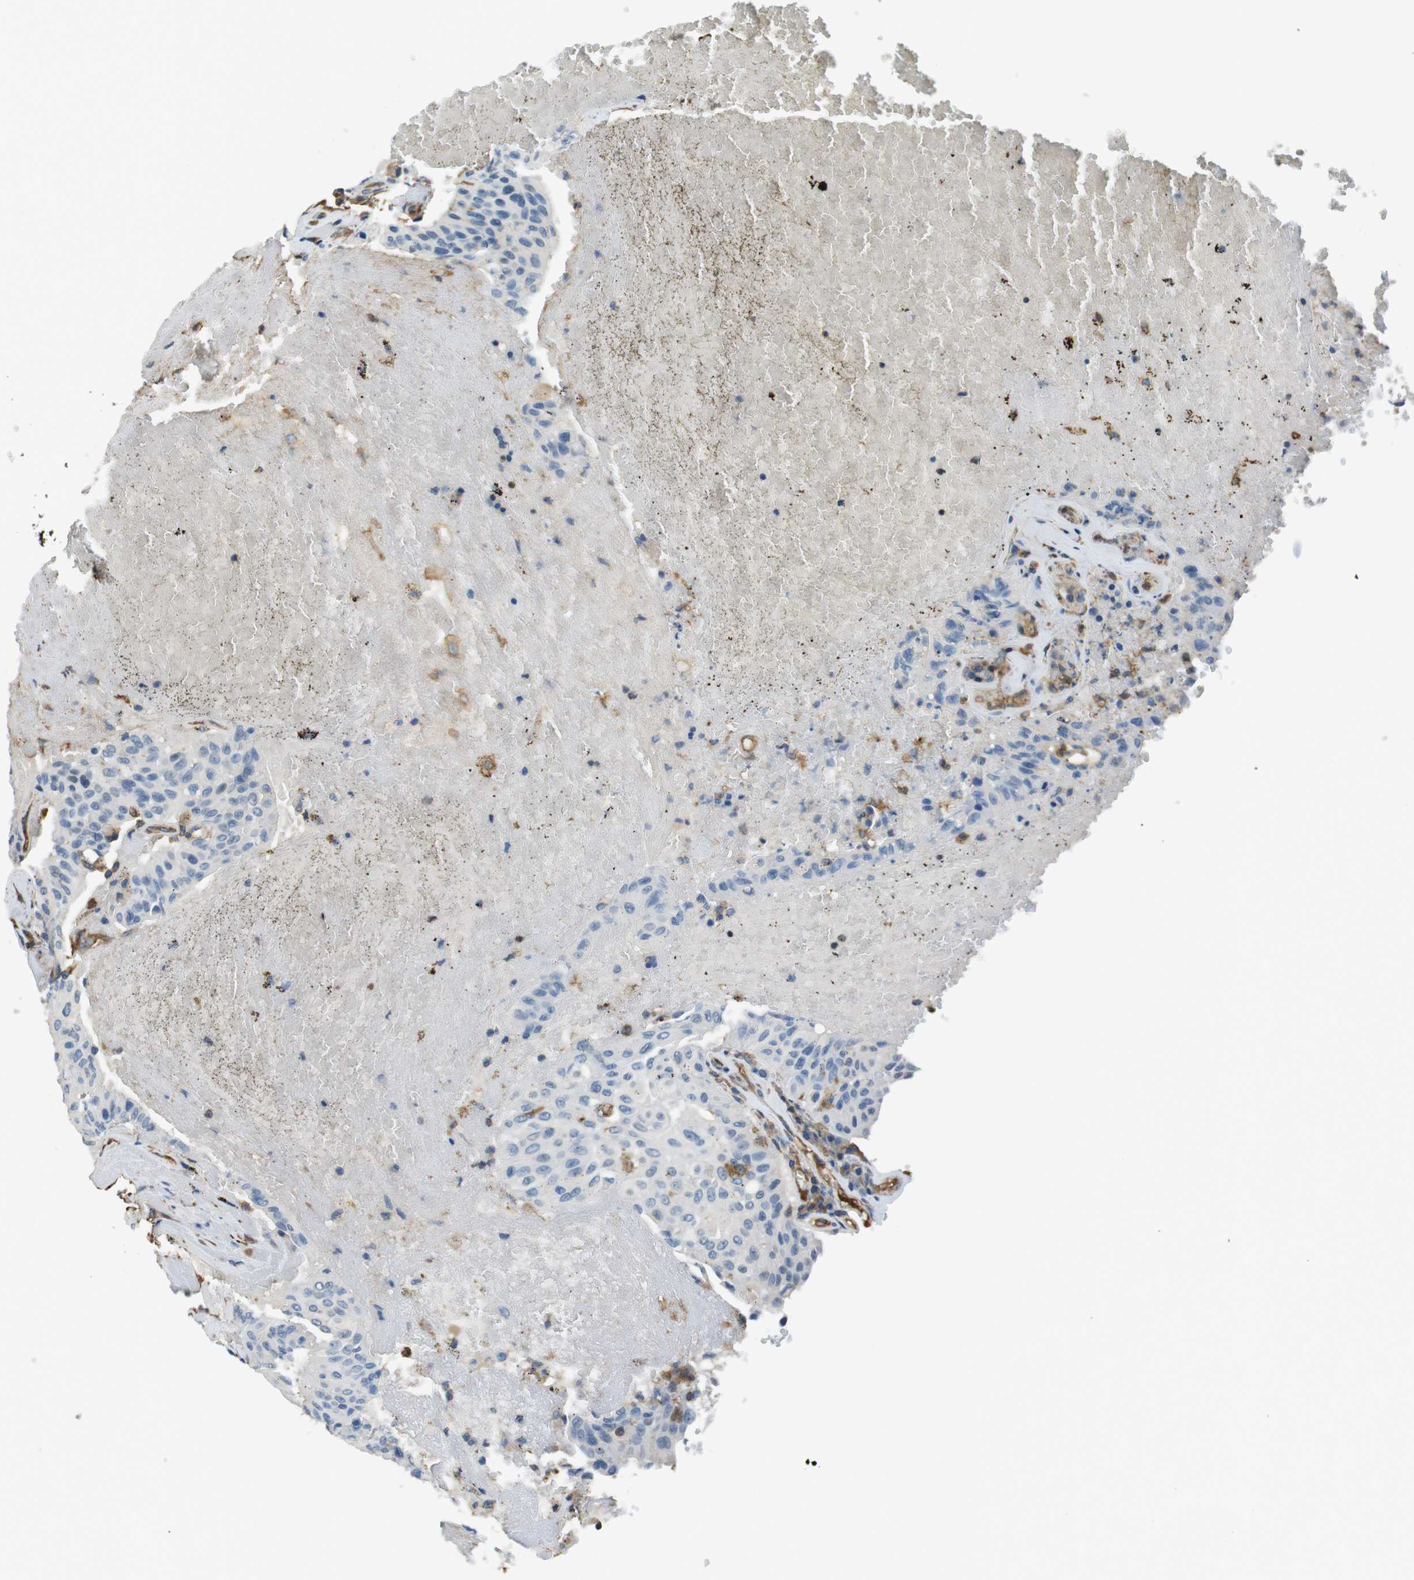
{"staining": {"intensity": "negative", "quantity": "none", "location": "none"}, "tissue": "urothelial cancer", "cell_type": "Tumor cells", "image_type": "cancer", "snomed": [{"axis": "morphology", "description": "Urothelial carcinoma, High grade"}, {"axis": "topography", "description": "Urinary bladder"}], "caption": "Immunohistochemistry histopathology image of neoplastic tissue: human high-grade urothelial carcinoma stained with DAB (3,3'-diaminobenzidine) demonstrates no significant protein staining in tumor cells. (Stains: DAB (3,3'-diaminobenzidine) IHC with hematoxylin counter stain, Microscopy: brightfield microscopy at high magnification).", "gene": "FCAR", "patient": {"sex": "male", "age": 66}}